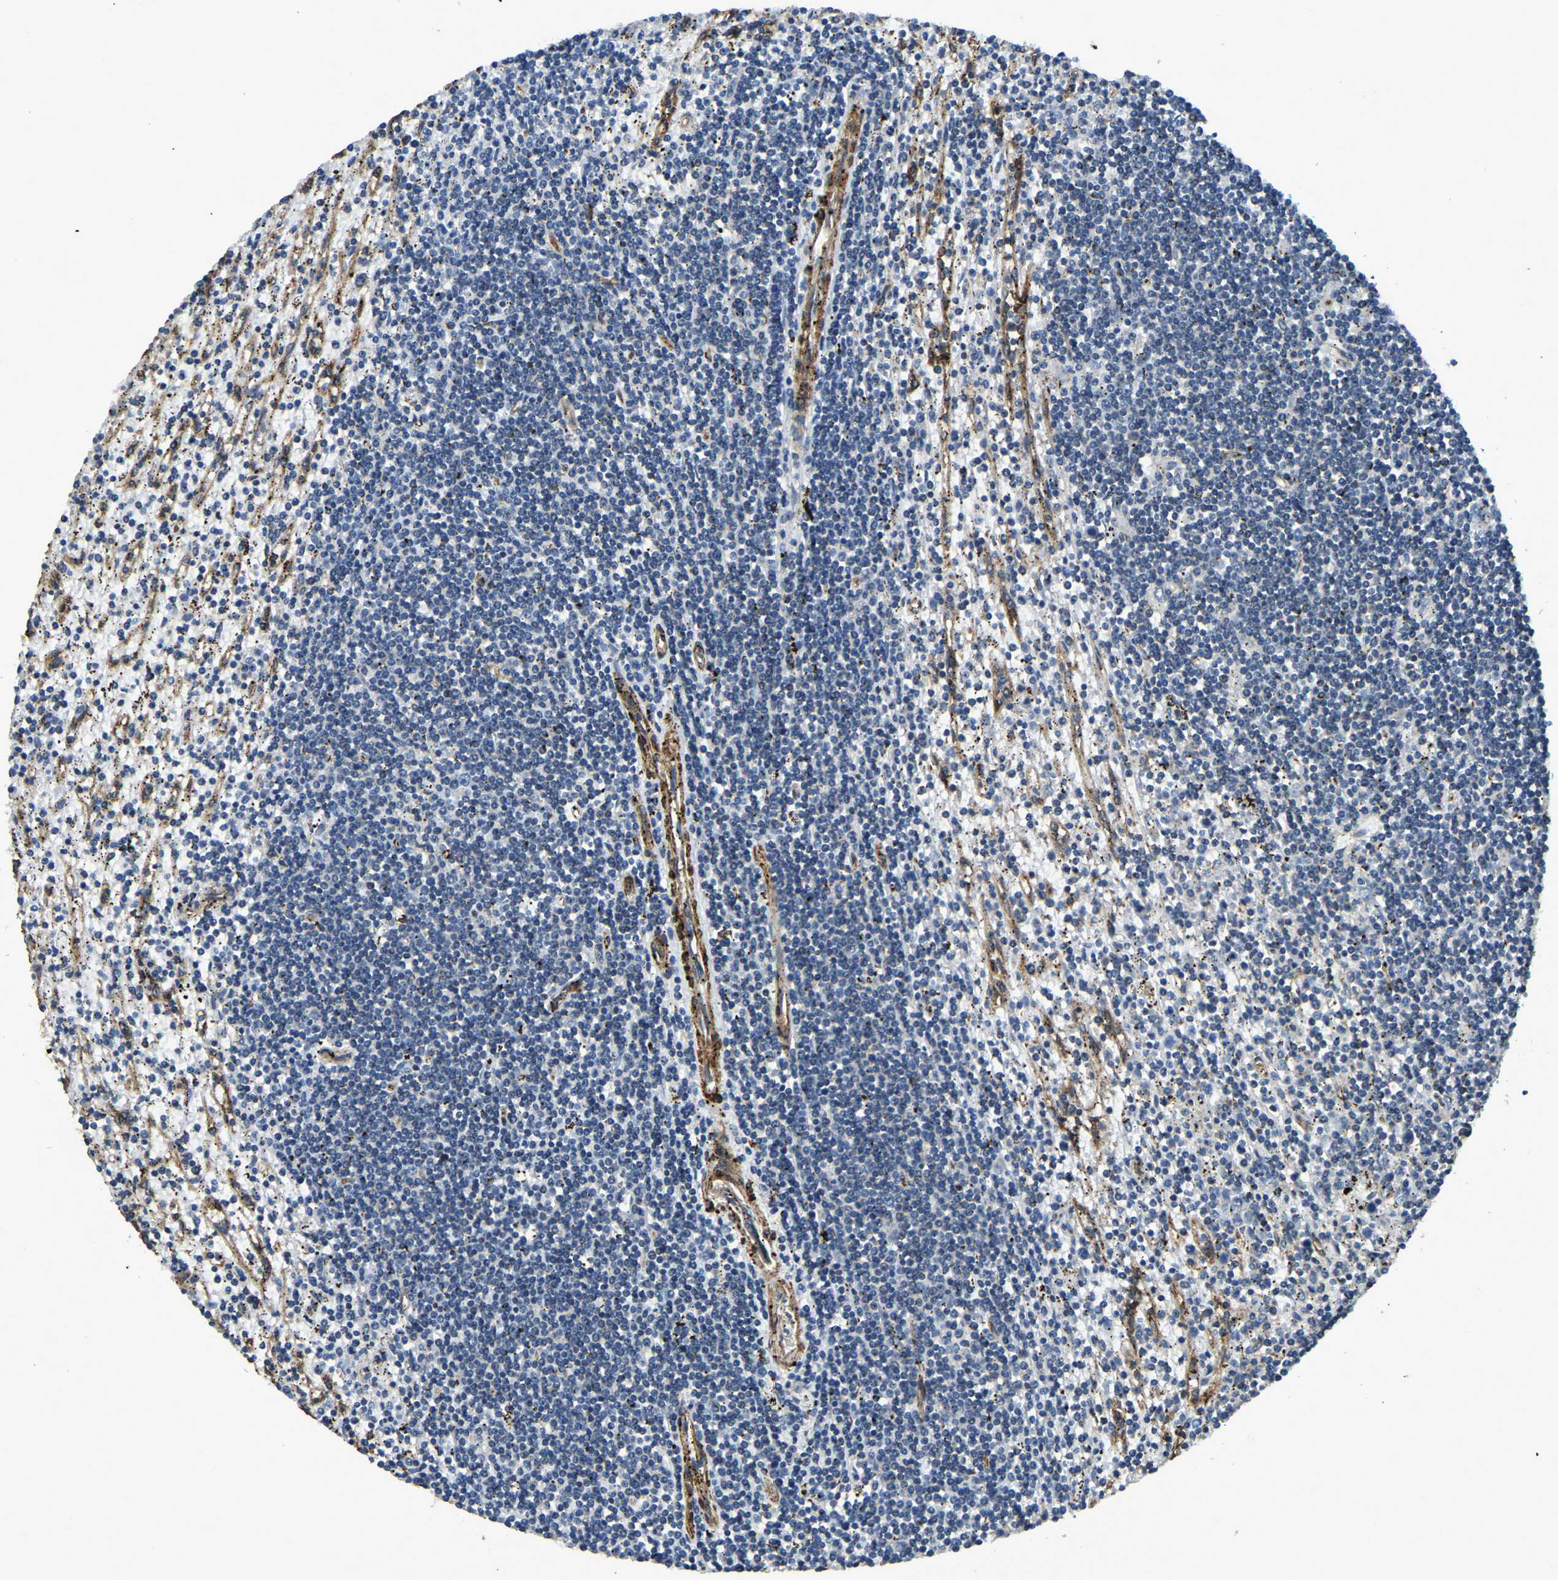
{"staining": {"intensity": "negative", "quantity": "none", "location": "none"}, "tissue": "lymphoma", "cell_type": "Tumor cells", "image_type": "cancer", "snomed": [{"axis": "morphology", "description": "Malignant lymphoma, non-Hodgkin's type, Low grade"}, {"axis": "topography", "description": "Spleen"}], "caption": "DAB (3,3'-diaminobenzidine) immunohistochemical staining of malignant lymphoma, non-Hodgkin's type (low-grade) demonstrates no significant expression in tumor cells.", "gene": "RNF39", "patient": {"sex": "male", "age": 76}}